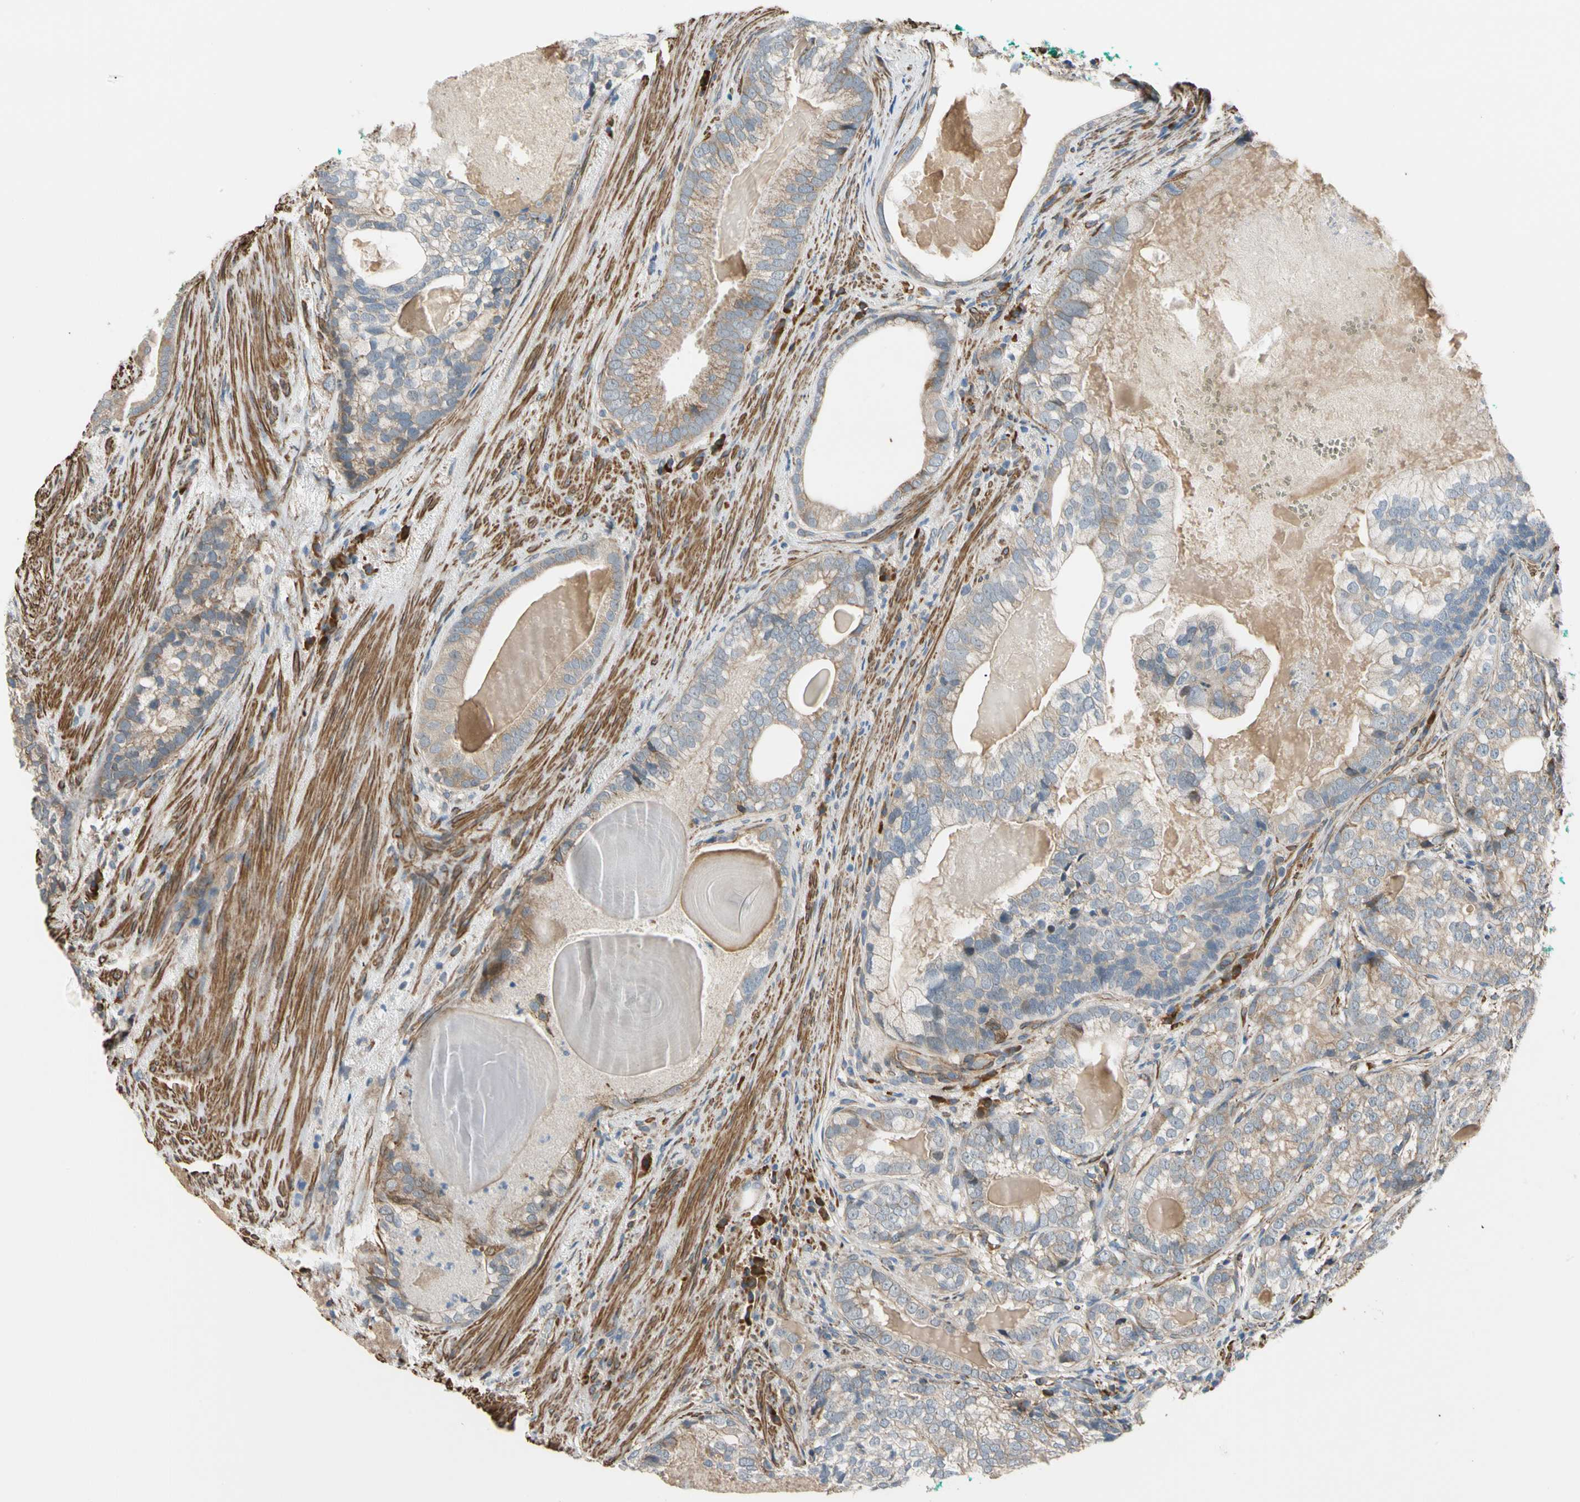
{"staining": {"intensity": "weak", "quantity": ">75%", "location": "cytoplasmic/membranous"}, "tissue": "prostate cancer", "cell_type": "Tumor cells", "image_type": "cancer", "snomed": [{"axis": "morphology", "description": "Adenocarcinoma, High grade"}, {"axis": "topography", "description": "Prostate"}], "caption": "Human adenocarcinoma (high-grade) (prostate) stained for a protein (brown) exhibits weak cytoplasmic/membranous positive expression in approximately >75% of tumor cells.", "gene": "LIMK2", "patient": {"sex": "male", "age": 66}}